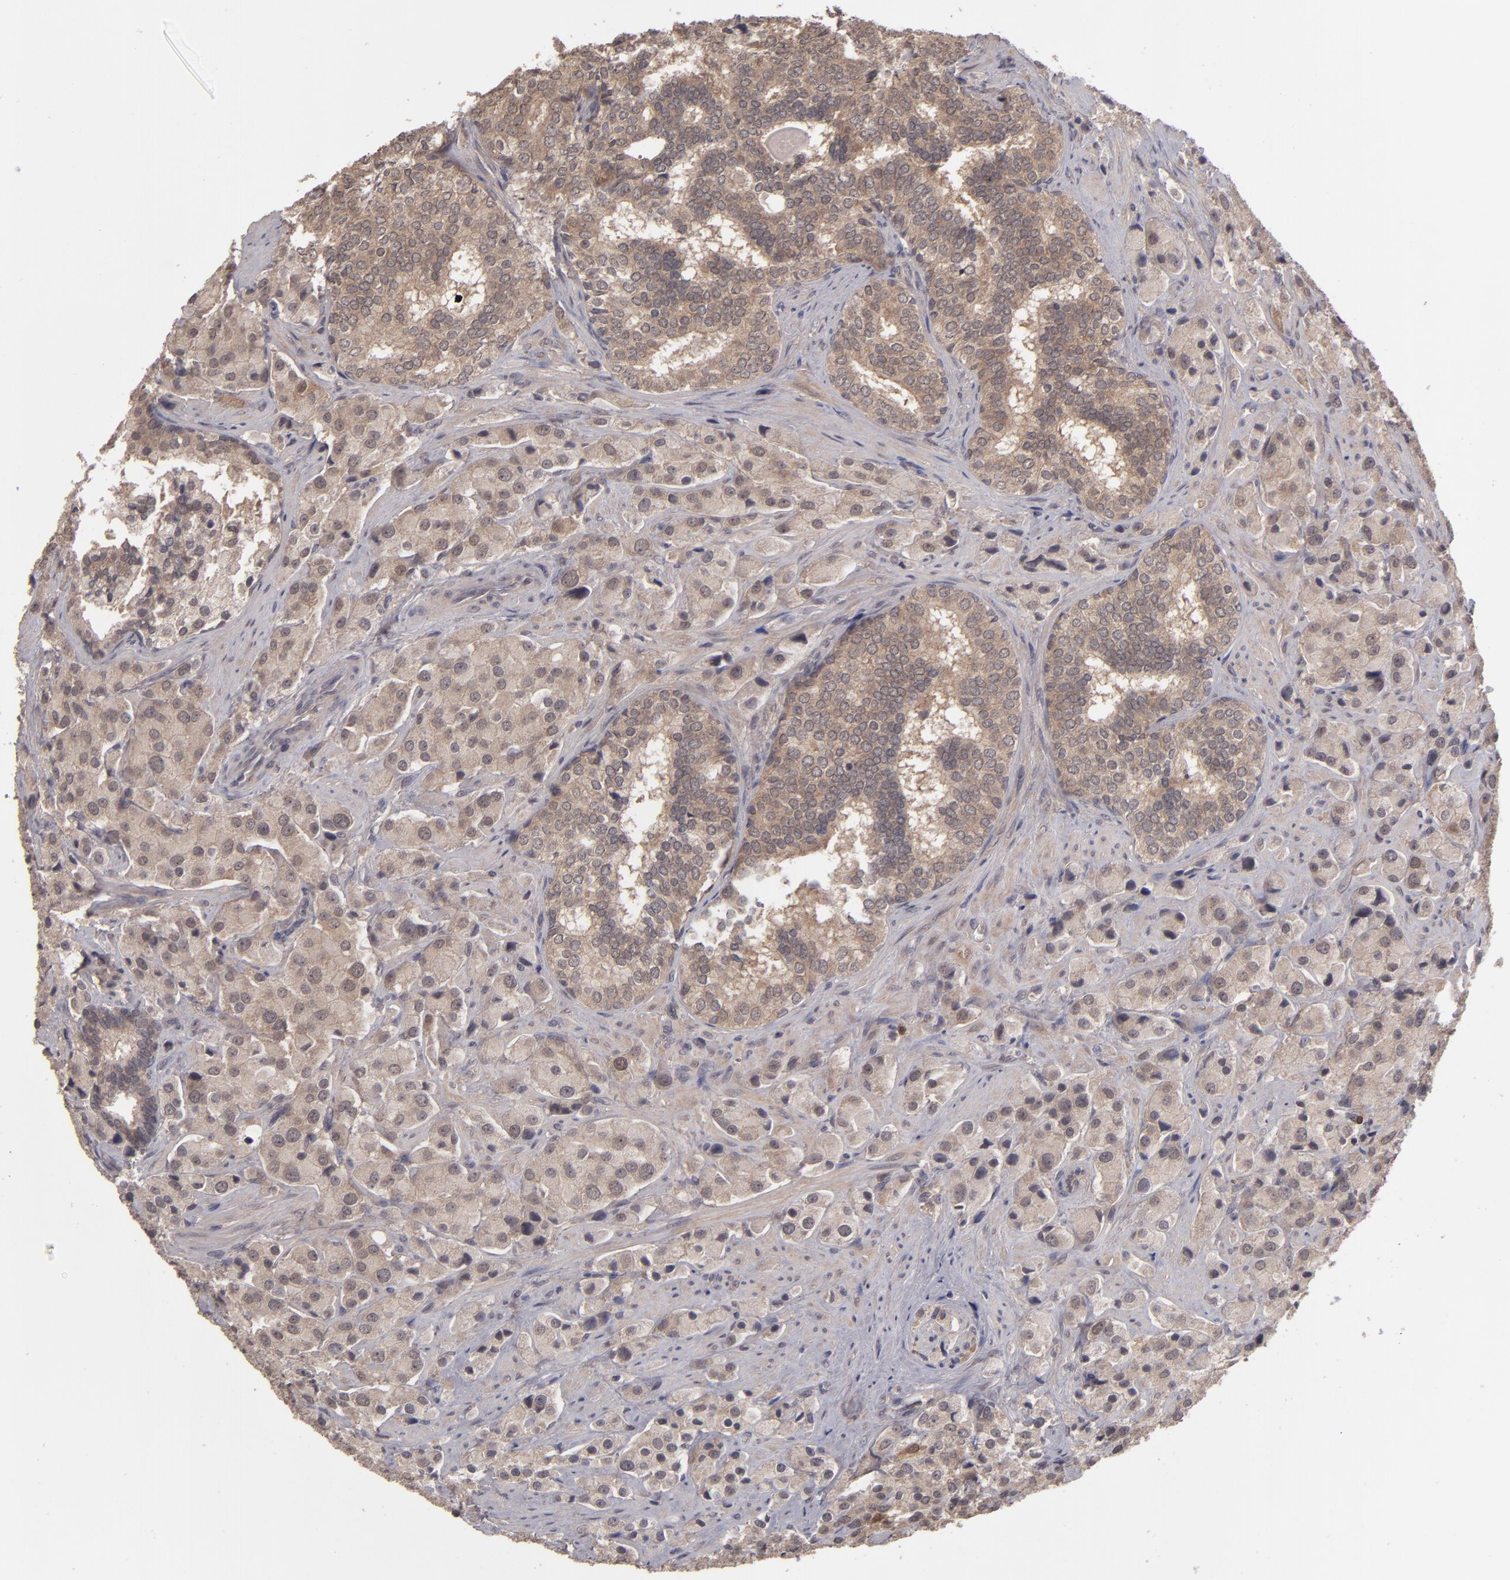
{"staining": {"intensity": "moderate", "quantity": ">75%", "location": "cytoplasmic/membranous"}, "tissue": "prostate cancer", "cell_type": "Tumor cells", "image_type": "cancer", "snomed": [{"axis": "morphology", "description": "Adenocarcinoma, Medium grade"}, {"axis": "topography", "description": "Prostate"}], "caption": "A medium amount of moderate cytoplasmic/membranous staining is identified in about >75% of tumor cells in medium-grade adenocarcinoma (prostate) tissue. (DAB (3,3'-diaminobenzidine) IHC with brightfield microscopy, high magnification).", "gene": "TYMS", "patient": {"sex": "male", "age": 70}}